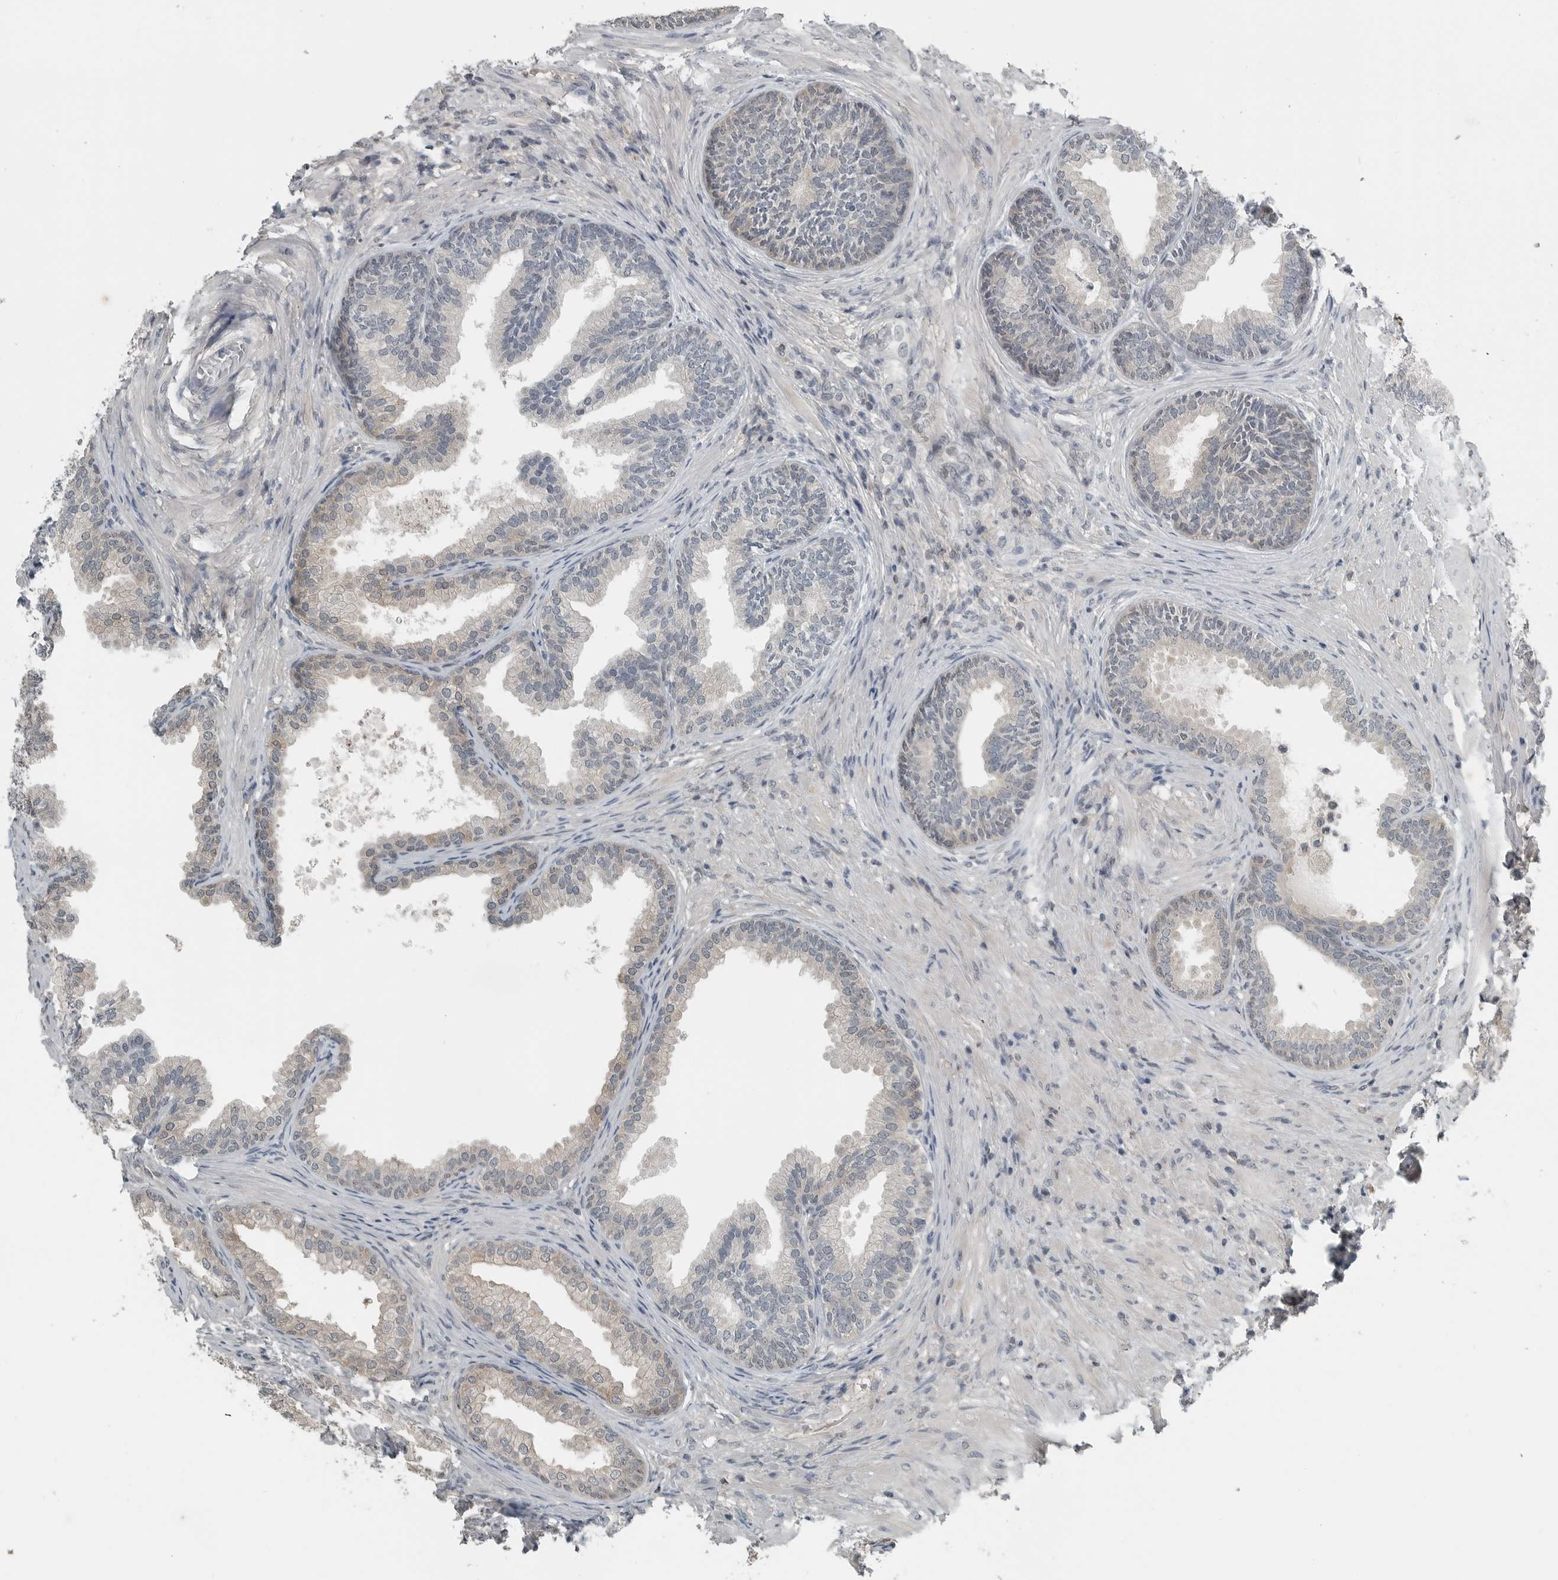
{"staining": {"intensity": "weak", "quantity": ">75%", "location": "cytoplasmic/membranous"}, "tissue": "prostate", "cell_type": "Glandular cells", "image_type": "normal", "snomed": [{"axis": "morphology", "description": "Normal tissue, NOS"}, {"axis": "topography", "description": "Prostate"}], "caption": "IHC micrograph of unremarkable human prostate stained for a protein (brown), which shows low levels of weak cytoplasmic/membranous expression in about >75% of glandular cells.", "gene": "ENSG00000286112", "patient": {"sex": "male", "age": 76}}